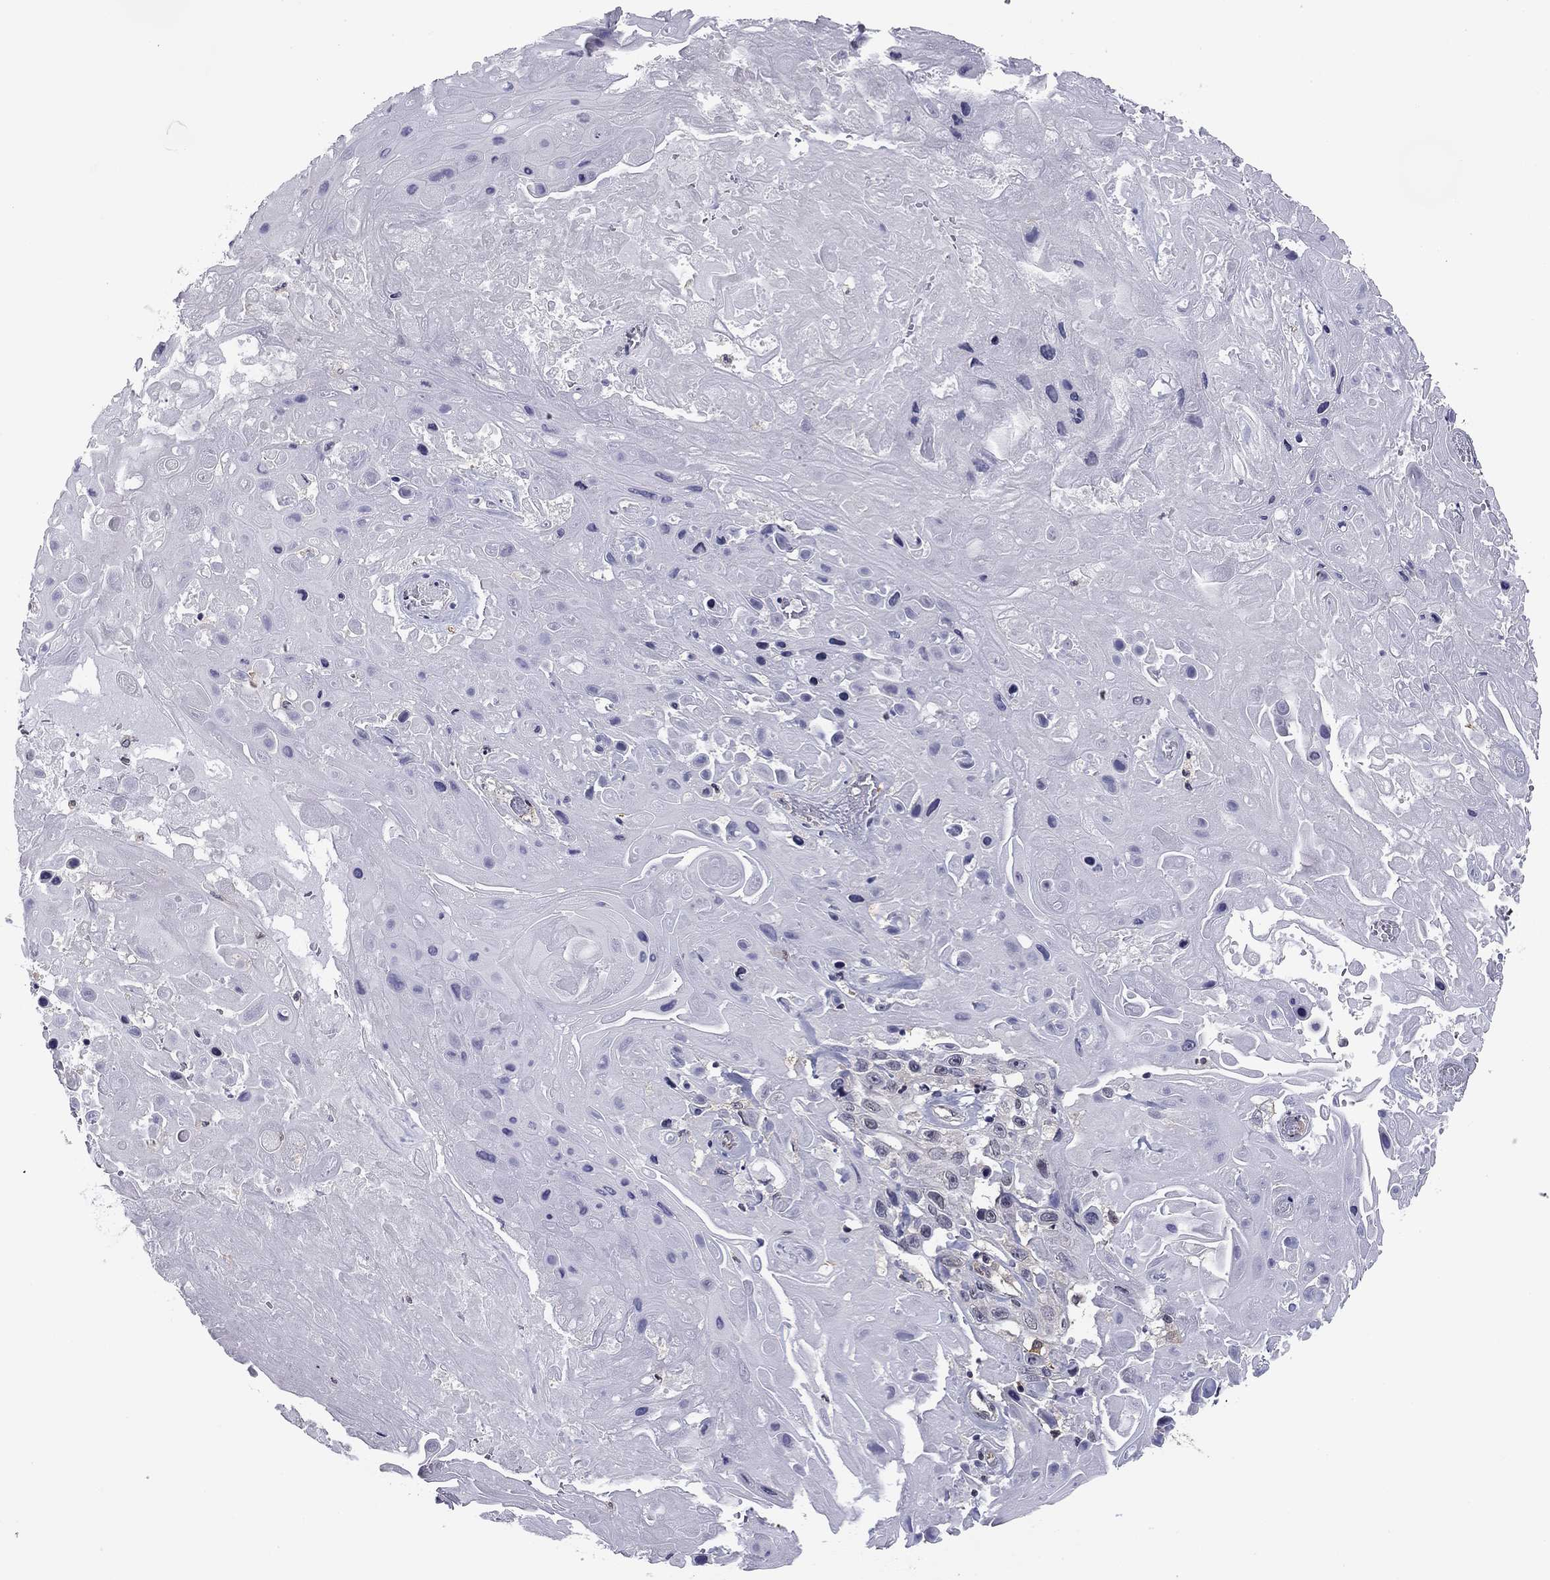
{"staining": {"intensity": "negative", "quantity": "none", "location": "none"}, "tissue": "skin cancer", "cell_type": "Tumor cells", "image_type": "cancer", "snomed": [{"axis": "morphology", "description": "Squamous cell carcinoma, NOS"}, {"axis": "topography", "description": "Skin"}], "caption": "High magnification brightfield microscopy of skin cancer stained with DAB (brown) and counterstained with hematoxylin (blue): tumor cells show no significant positivity.", "gene": "PLCB2", "patient": {"sex": "male", "age": 82}}